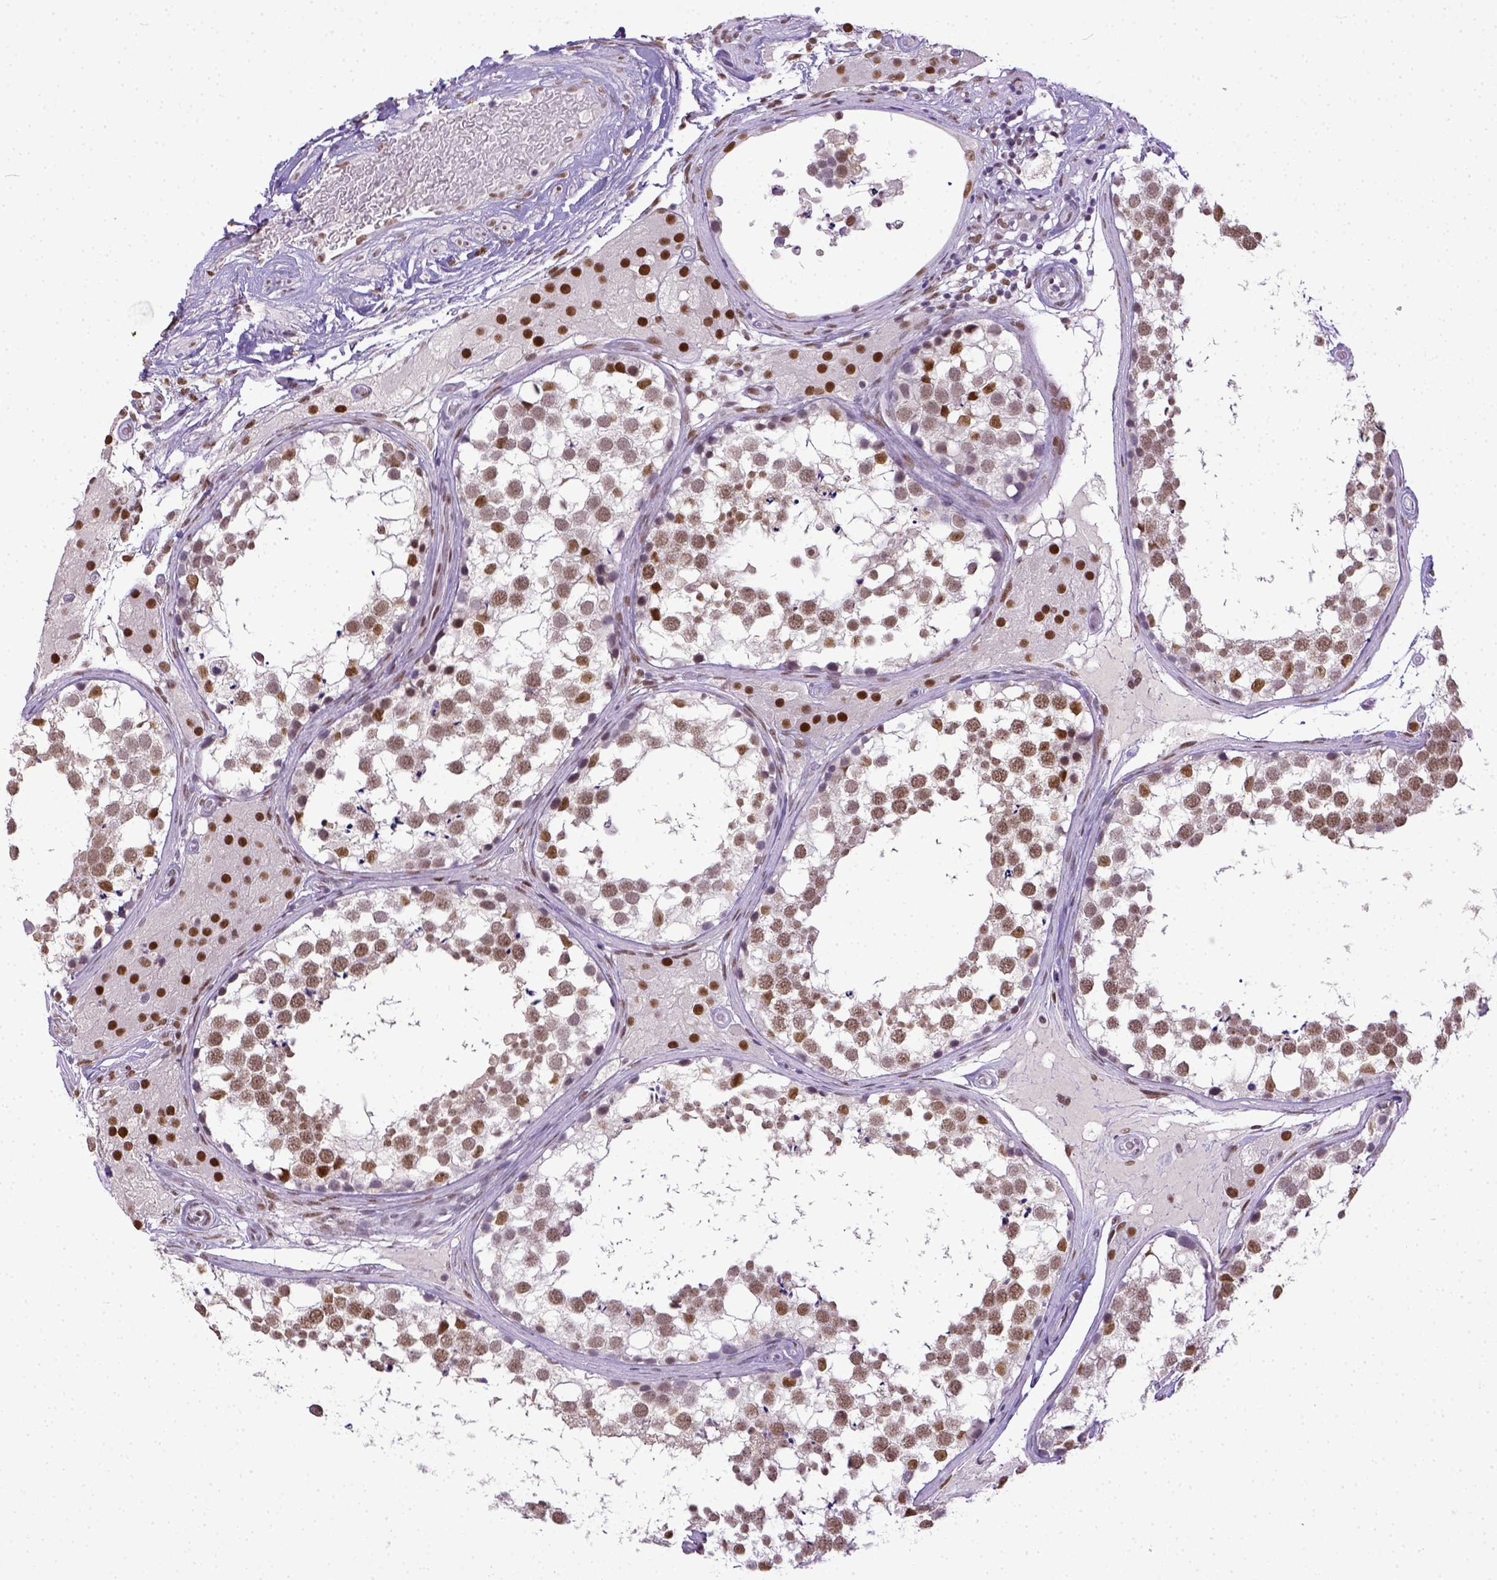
{"staining": {"intensity": "moderate", "quantity": ">75%", "location": "nuclear"}, "tissue": "testis", "cell_type": "Cells in seminiferous ducts", "image_type": "normal", "snomed": [{"axis": "morphology", "description": "Normal tissue, NOS"}, {"axis": "morphology", "description": "Seminoma, NOS"}, {"axis": "topography", "description": "Testis"}], "caption": "Moderate nuclear staining for a protein is seen in about >75% of cells in seminiferous ducts of benign testis using IHC.", "gene": "ERCC1", "patient": {"sex": "male", "age": 65}}